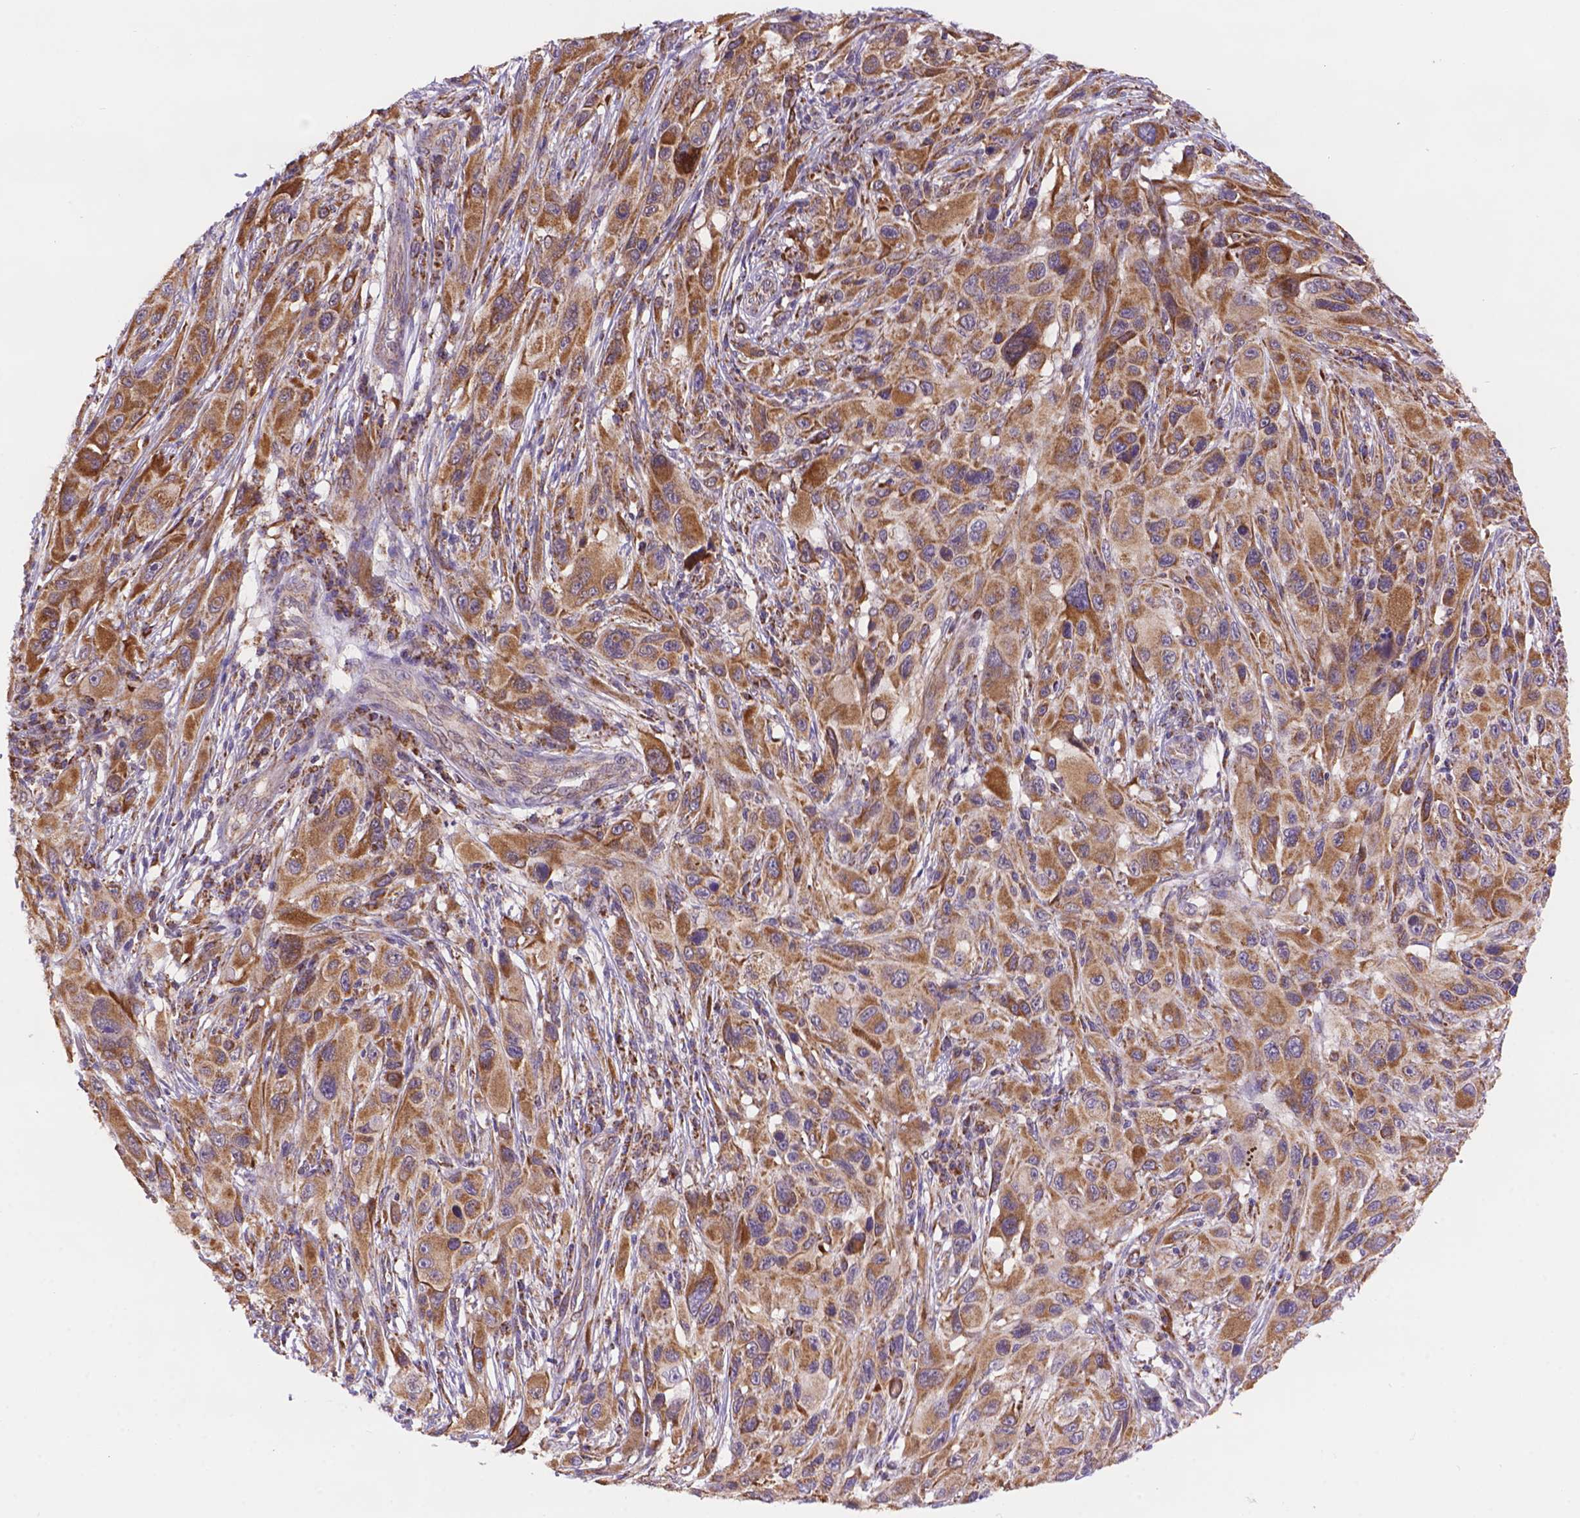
{"staining": {"intensity": "moderate", "quantity": ">75%", "location": "cytoplasmic/membranous"}, "tissue": "melanoma", "cell_type": "Tumor cells", "image_type": "cancer", "snomed": [{"axis": "morphology", "description": "Malignant melanoma, NOS"}, {"axis": "topography", "description": "Skin"}], "caption": "DAB (3,3'-diaminobenzidine) immunohistochemical staining of human melanoma reveals moderate cytoplasmic/membranous protein staining in approximately >75% of tumor cells.", "gene": "CYYR1", "patient": {"sex": "male", "age": 53}}